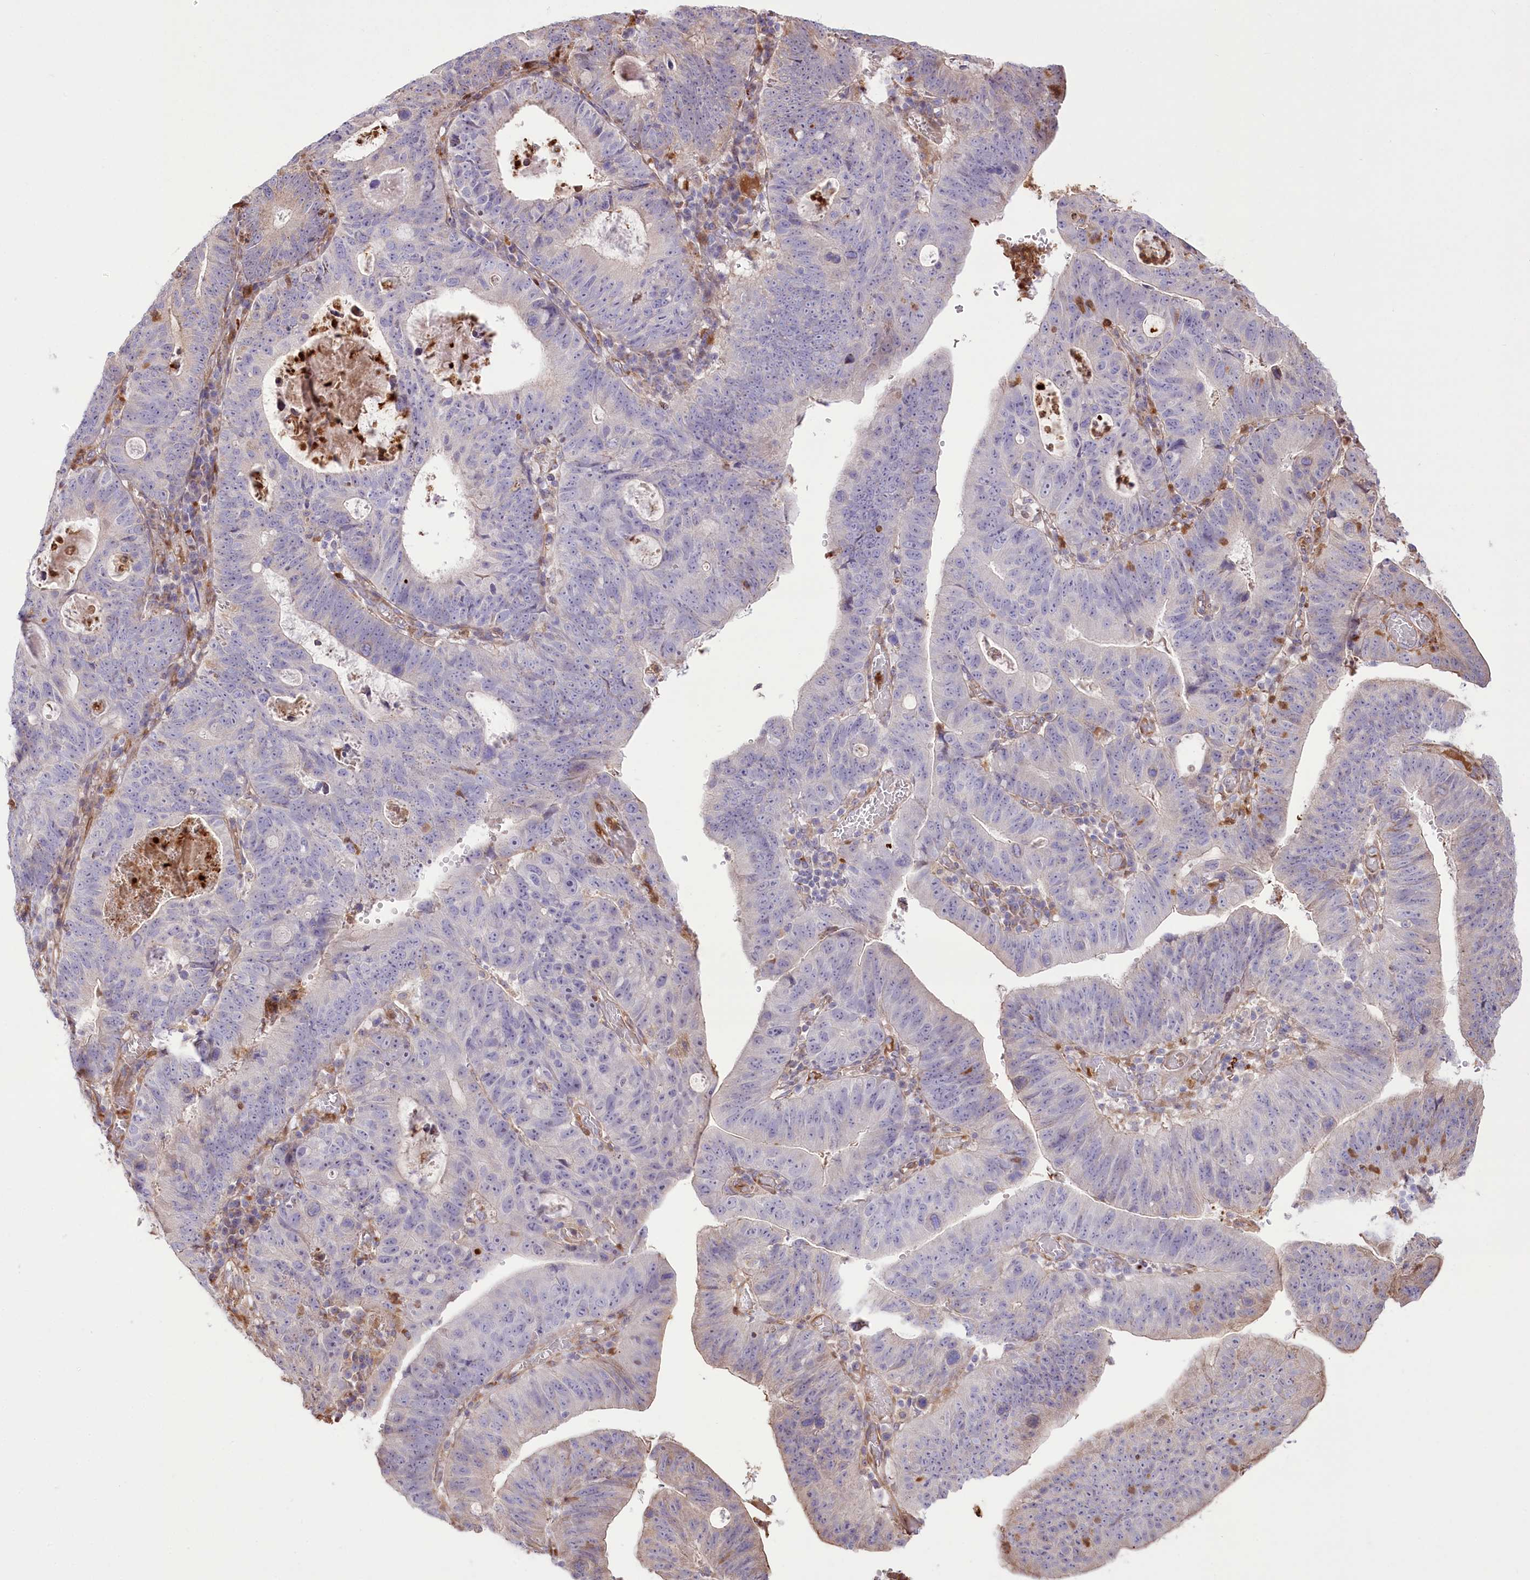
{"staining": {"intensity": "negative", "quantity": "none", "location": "none"}, "tissue": "stomach cancer", "cell_type": "Tumor cells", "image_type": "cancer", "snomed": [{"axis": "morphology", "description": "Adenocarcinoma, NOS"}, {"axis": "topography", "description": "Stomach"}], "caption": "An IHC histopathology image of stomach cancer (adenocarcinoma) is shown. There is no staining in tumor cells of stomach cancer (adenocarcinoma).", "gene": "RNF24", "patient": {"sex": "male", "age": 59}}